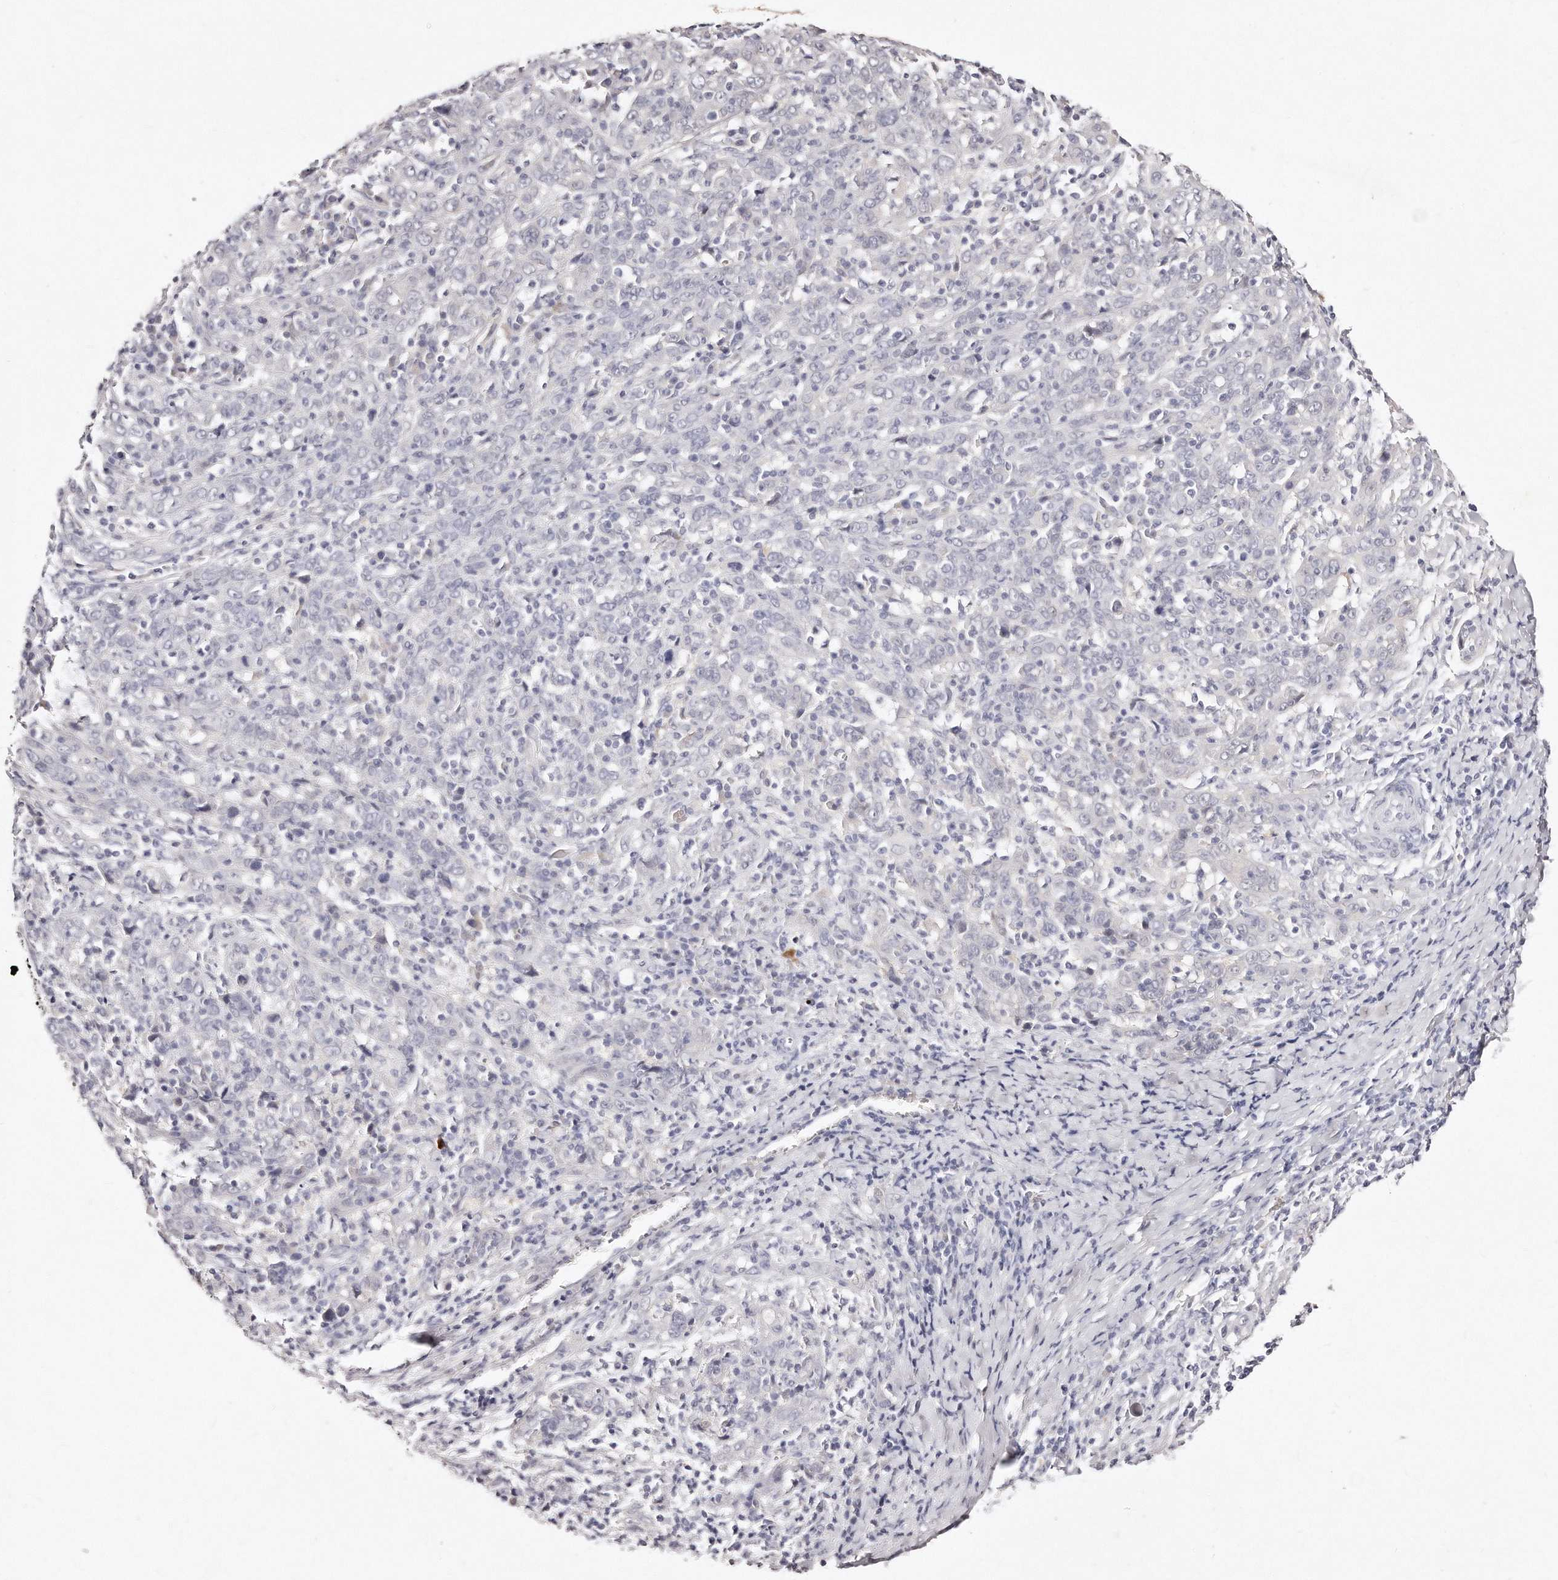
{"staining": {"intensity": "negative", "quantity": "none", "location": "none"}, "tissue": "cervical cancer", "cell_type": "Tumor cells", "image_type": "cancer", "snomed": [{"axis": "morphology", "description": "Squamous cell carcinoma, NOS"}, {"axis": "topography", "description": "Cervix"}], "caption": "DAB immunohistochemical staining of cervical squamous cell carcinoma displays no significant positivity in tumor cells.", "gene": "GDA", "patient": {"sex": "female", "age": 46}}